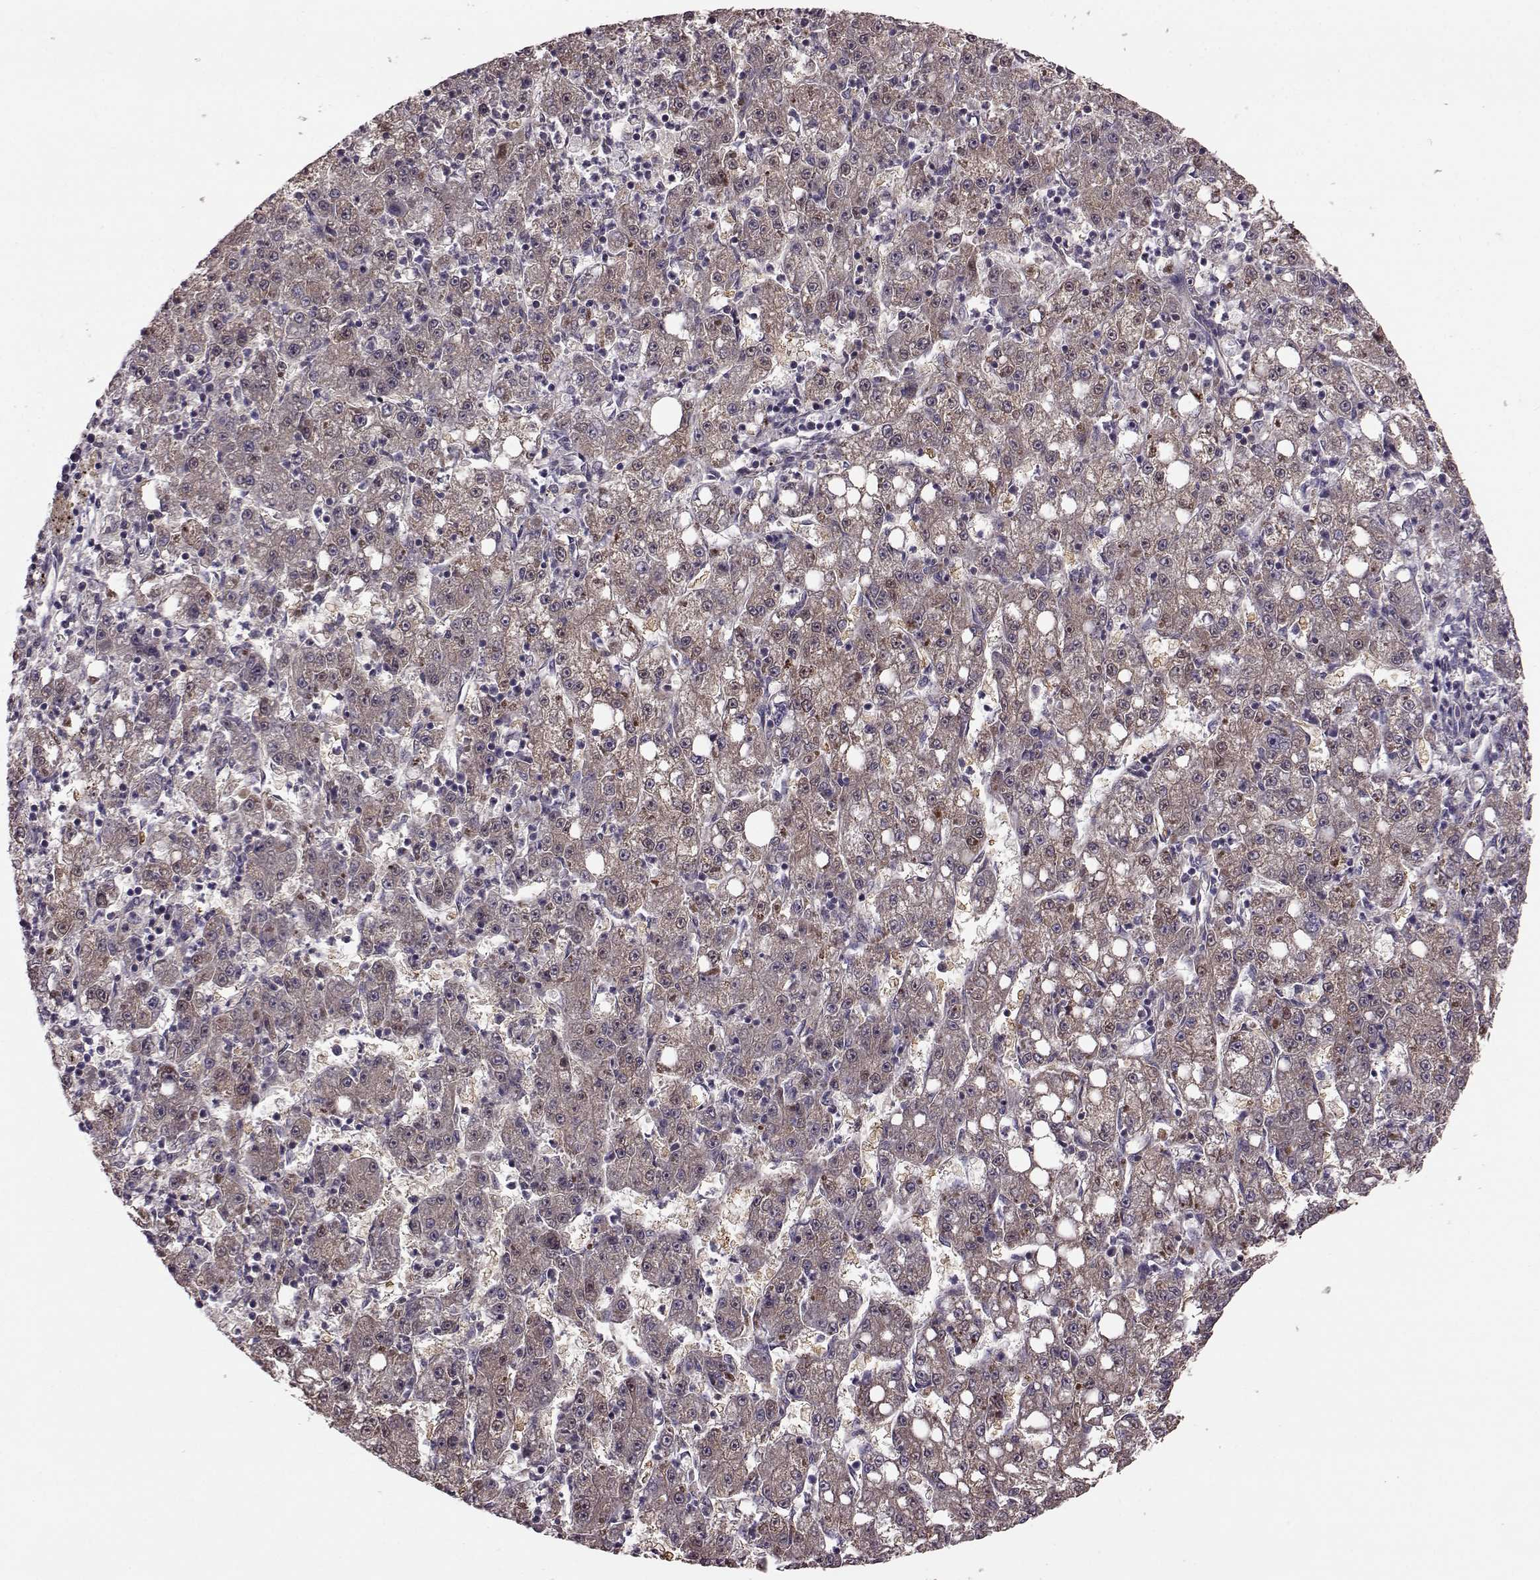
{"staining": {"intensity": "moderate", "quantity": ">75%", "location": "cytoplasmic/membranous"}, "tissue": "liver cancer", "cell_type": "Tumor cells", "image_type": "cancer", "snomed": [{"axis": "morphology", "description": "Carcinoma, Hepatocellular, NOS"}, {"axis": "topography", "description": "Liver"}], "caption": "The photomicrograph displays immunohistochemical staining of hepatocellular carcinoma (liver). There is moderate cytoplasmic/membranous staining is identified in about >75% of tumor cells.", "gene": "FNIP2", "patient": {"sex": "female", "age": 65}}